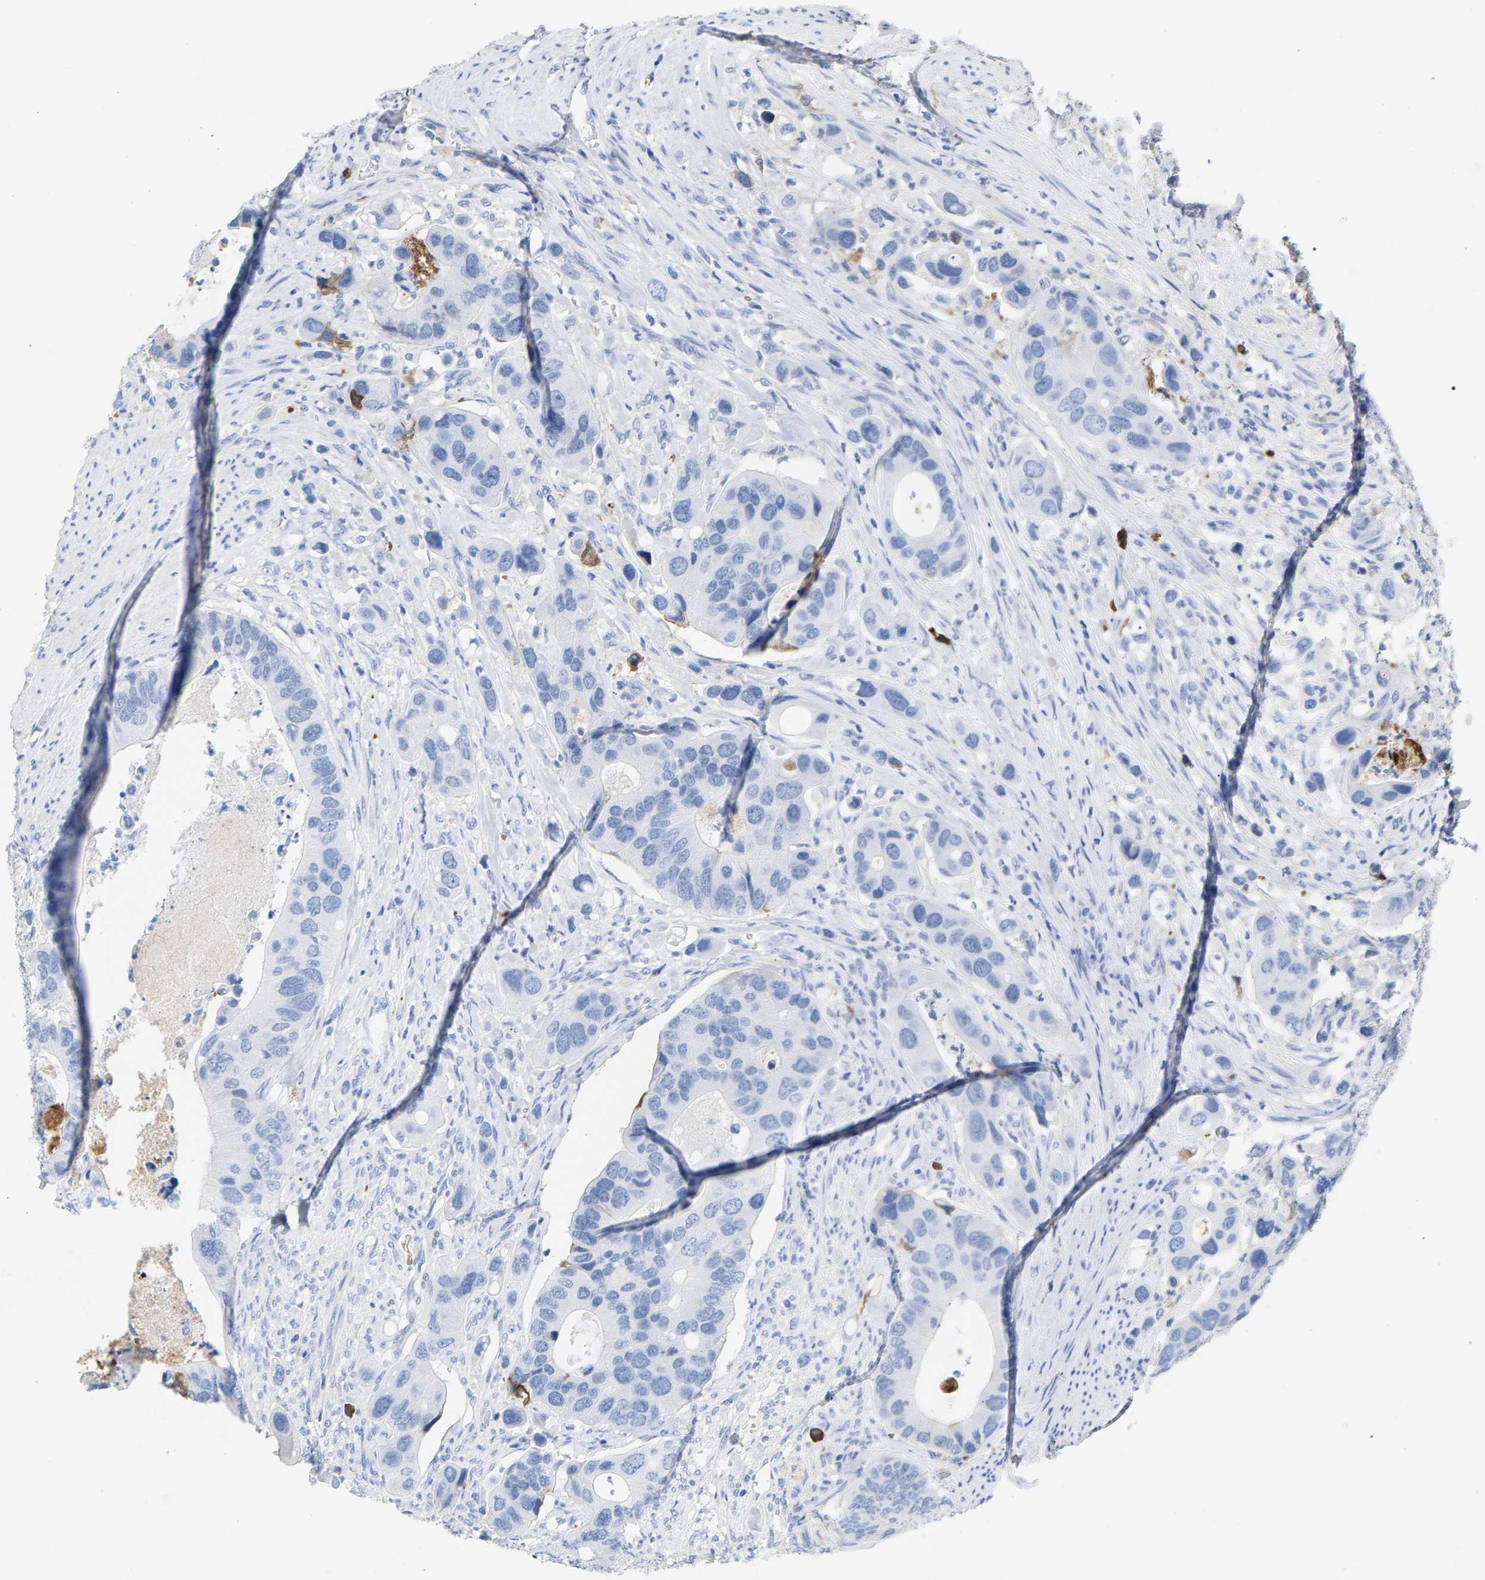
{"staining": {"intensity": "negative", "quantity": "none", "location": "none"}, "tissue": "colorectal cancer", "cell_type": "Tumor cells", "image_type": "cancer", "snomed": [{"axis": "morphology", "description": "Adenocarcinoma, NOS"}, {"axis": "topography", "description": "Rectum"}], "caption": "Micrograph shows no significant protein positivity in tumor cells of adenocarcinoma (colorectal).", "gene": "APOH", "patient": {"sex": "female", "age": 57}}